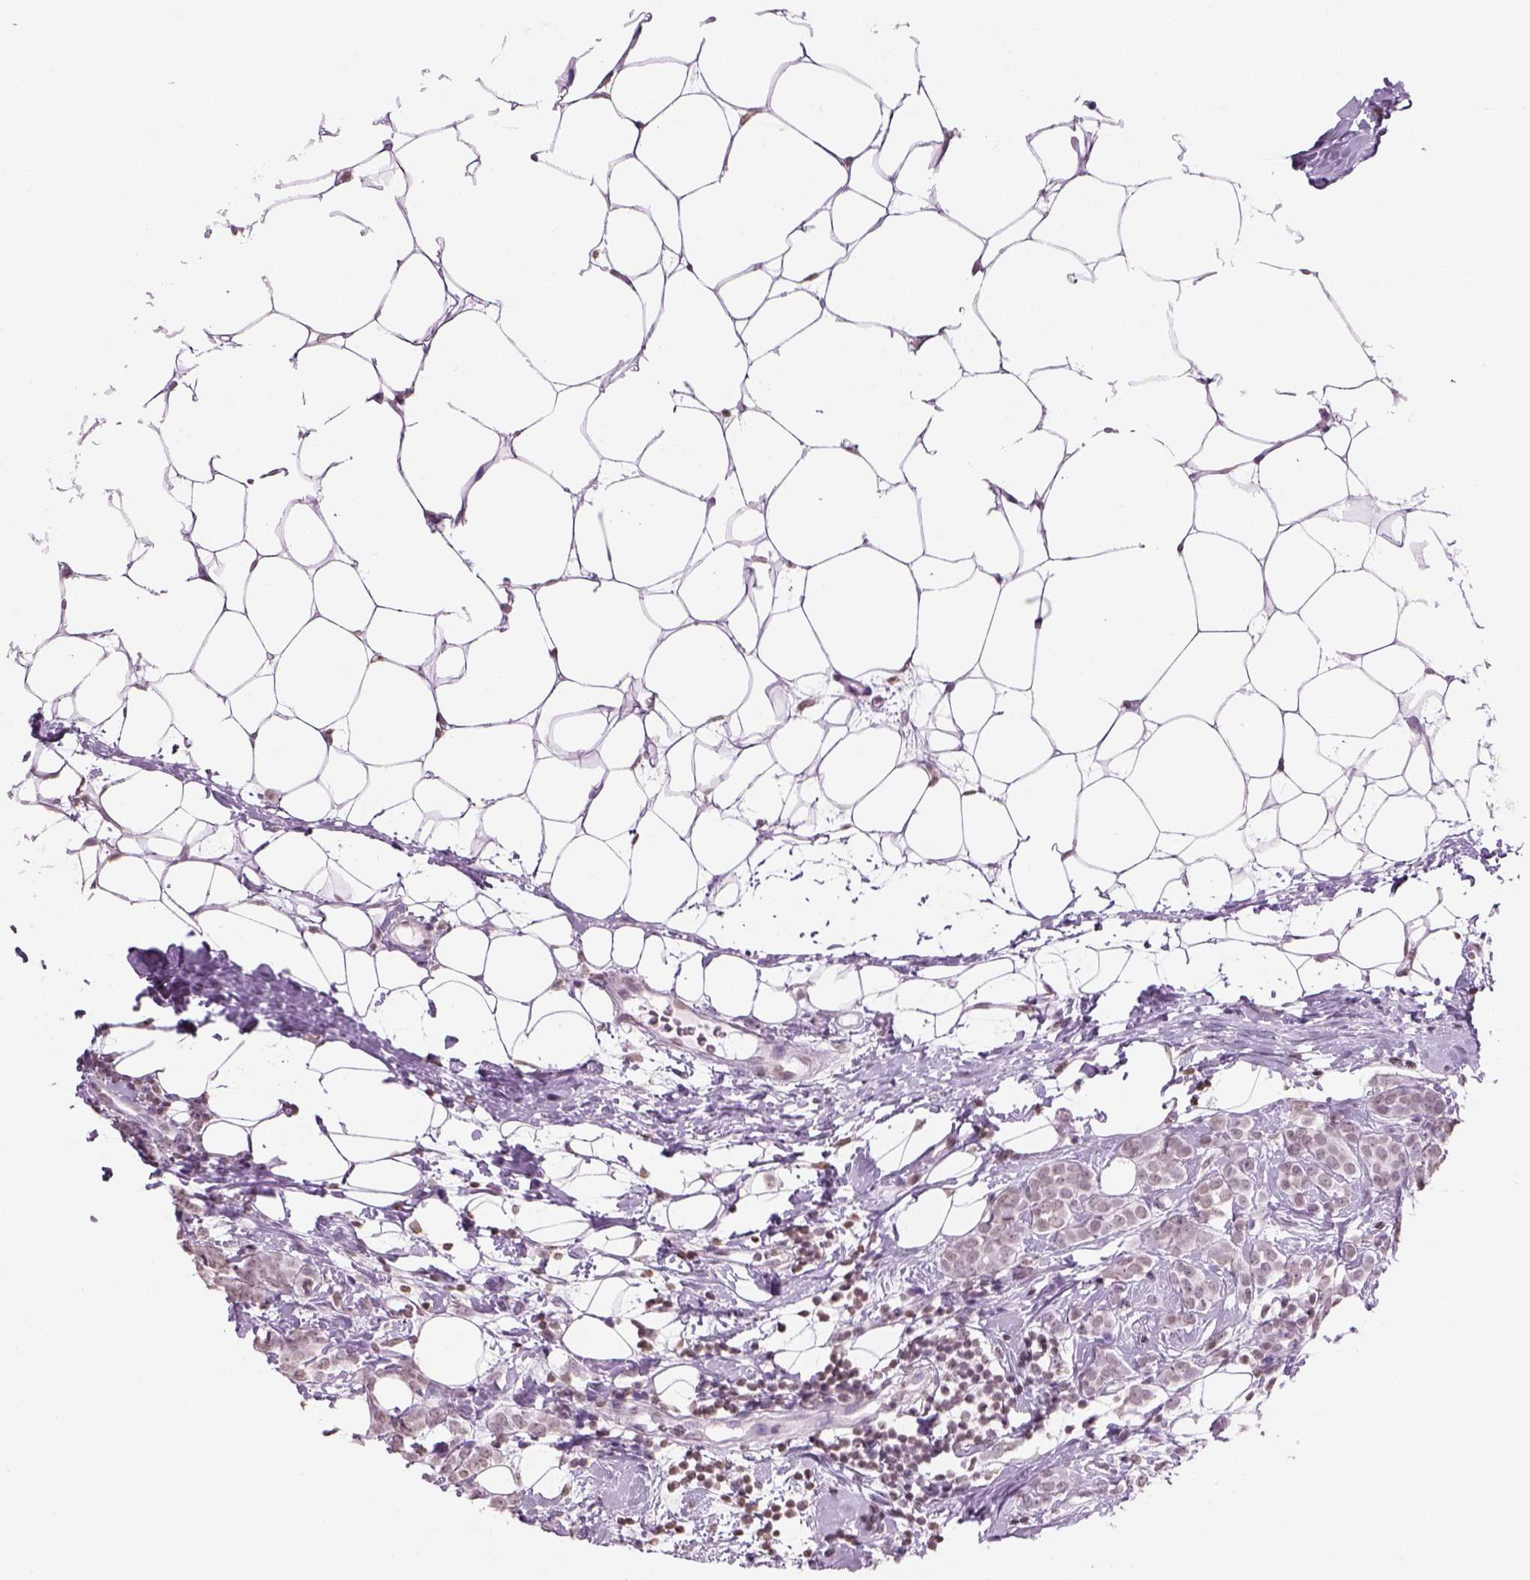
{"staining": {"intensity": "negative", "quantity": "none", "location": "none"}, "tissue": "breast cancer", "cell_type": "Tumor cells", "image_type": "cancer", "snomed": [{"axis": "morphology", "description": "Lobular carcinoma"}, {"axis": "topography", "description": "Breast"}], "caption": "Immunohistochemistry (IHC) micrograph of neoplastic tissue: breast cancer (lobular carcinoma) stained with DAB reveals no significant protein positivity in tumor cells. Brightfield microscopy of IHC stained with DAB (brown) and hematoxylin (blue), captured at high magnification.", "gene": "BARHL1", "patient": {"sex": "female", "age": 49}}